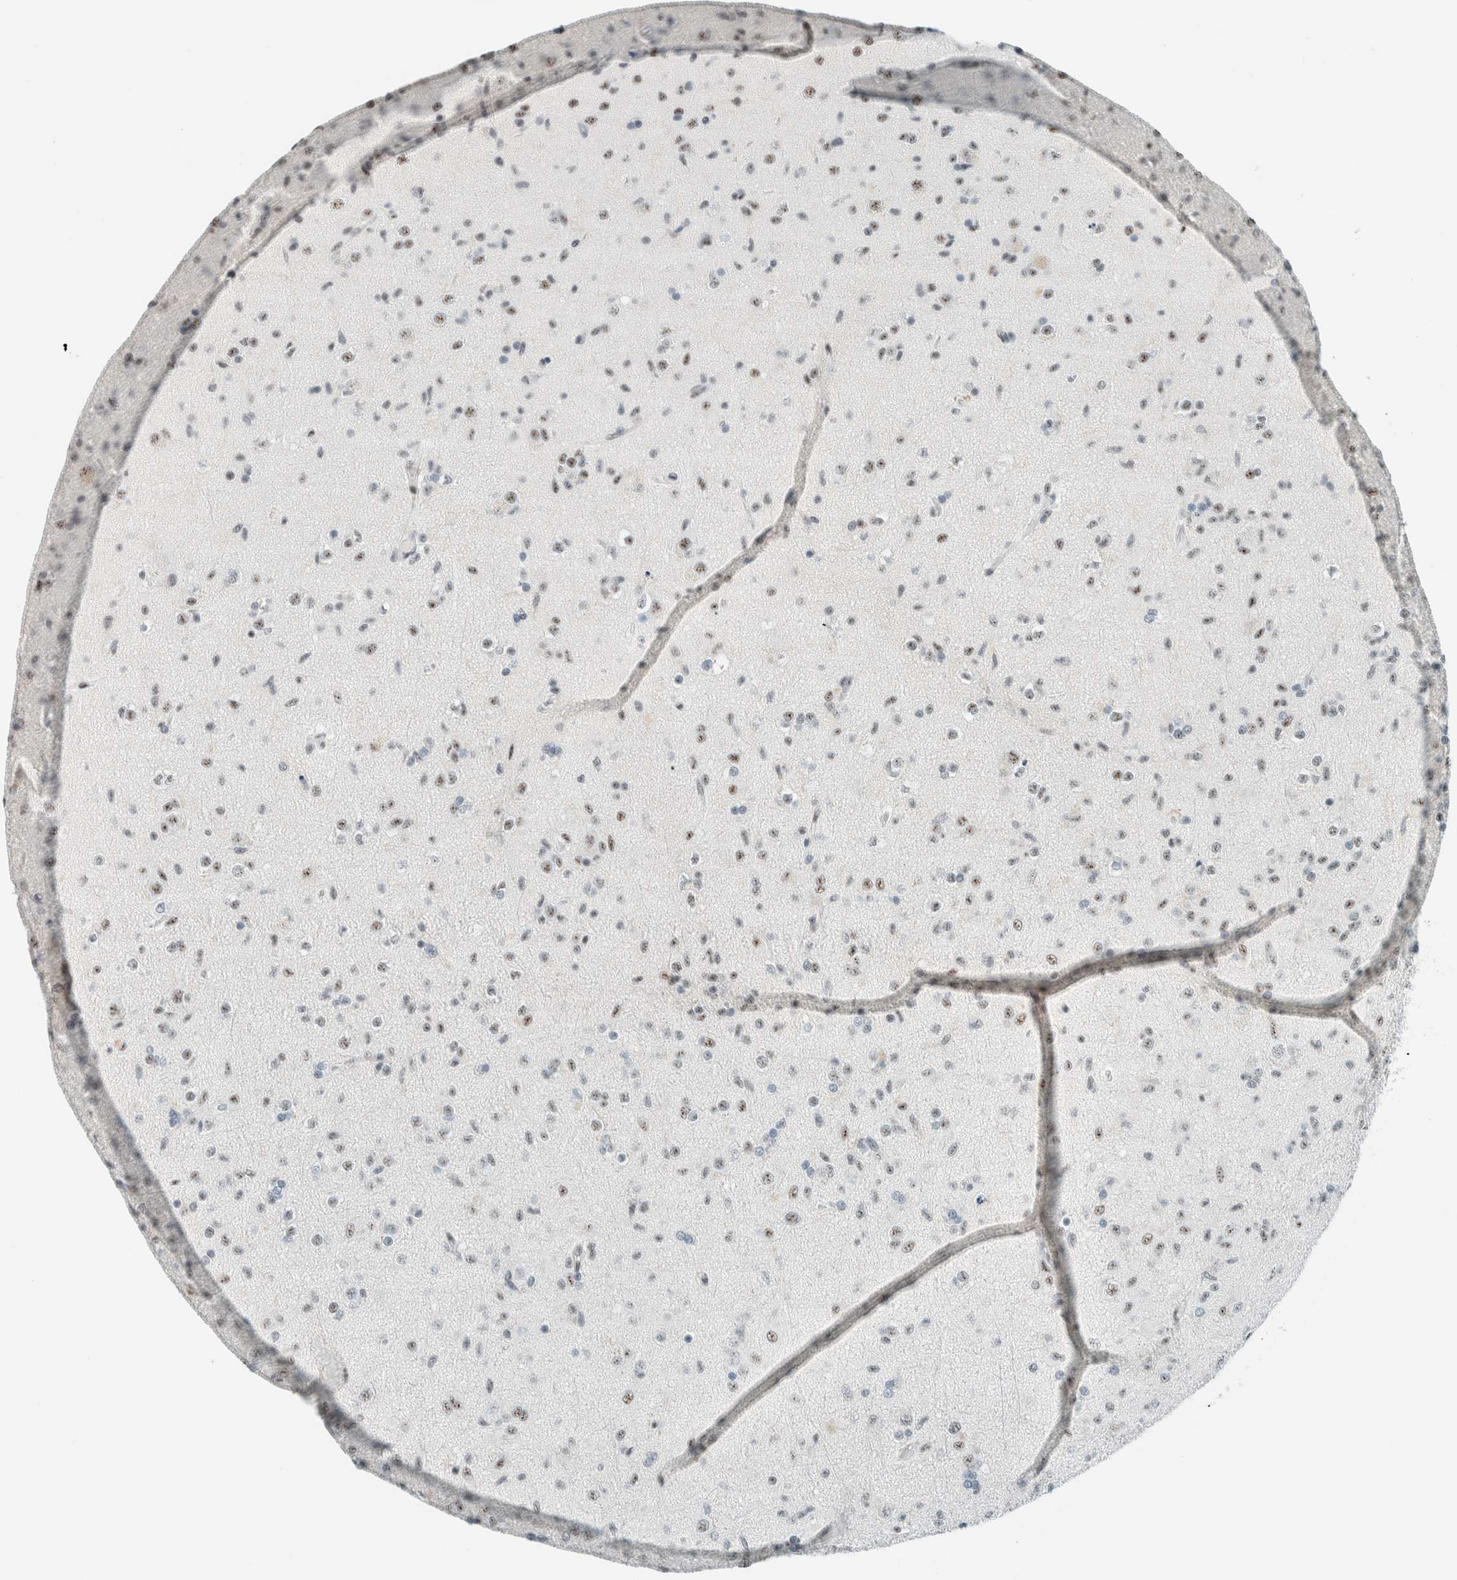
{"staining": {"intensity": "weak", "quantity": "25%-75%", "location": "nuclear"}, "tissue": "glioma", "cell_type": "Tumor cells", "image_type": "cancer", "snomed": [{"axis": "morphology", "description": "Glioma, malignant, Low grade"}, {"axis": "topography", "description": "Brain"}], "caption": "An image showing weak nuclear expression in approximately 25%-75% of tumor cells in glioma, as visualized by brown immunohistochemical staining.", "gene": "CYSRT1", "patient": {"sex": "male", "age": 65}}